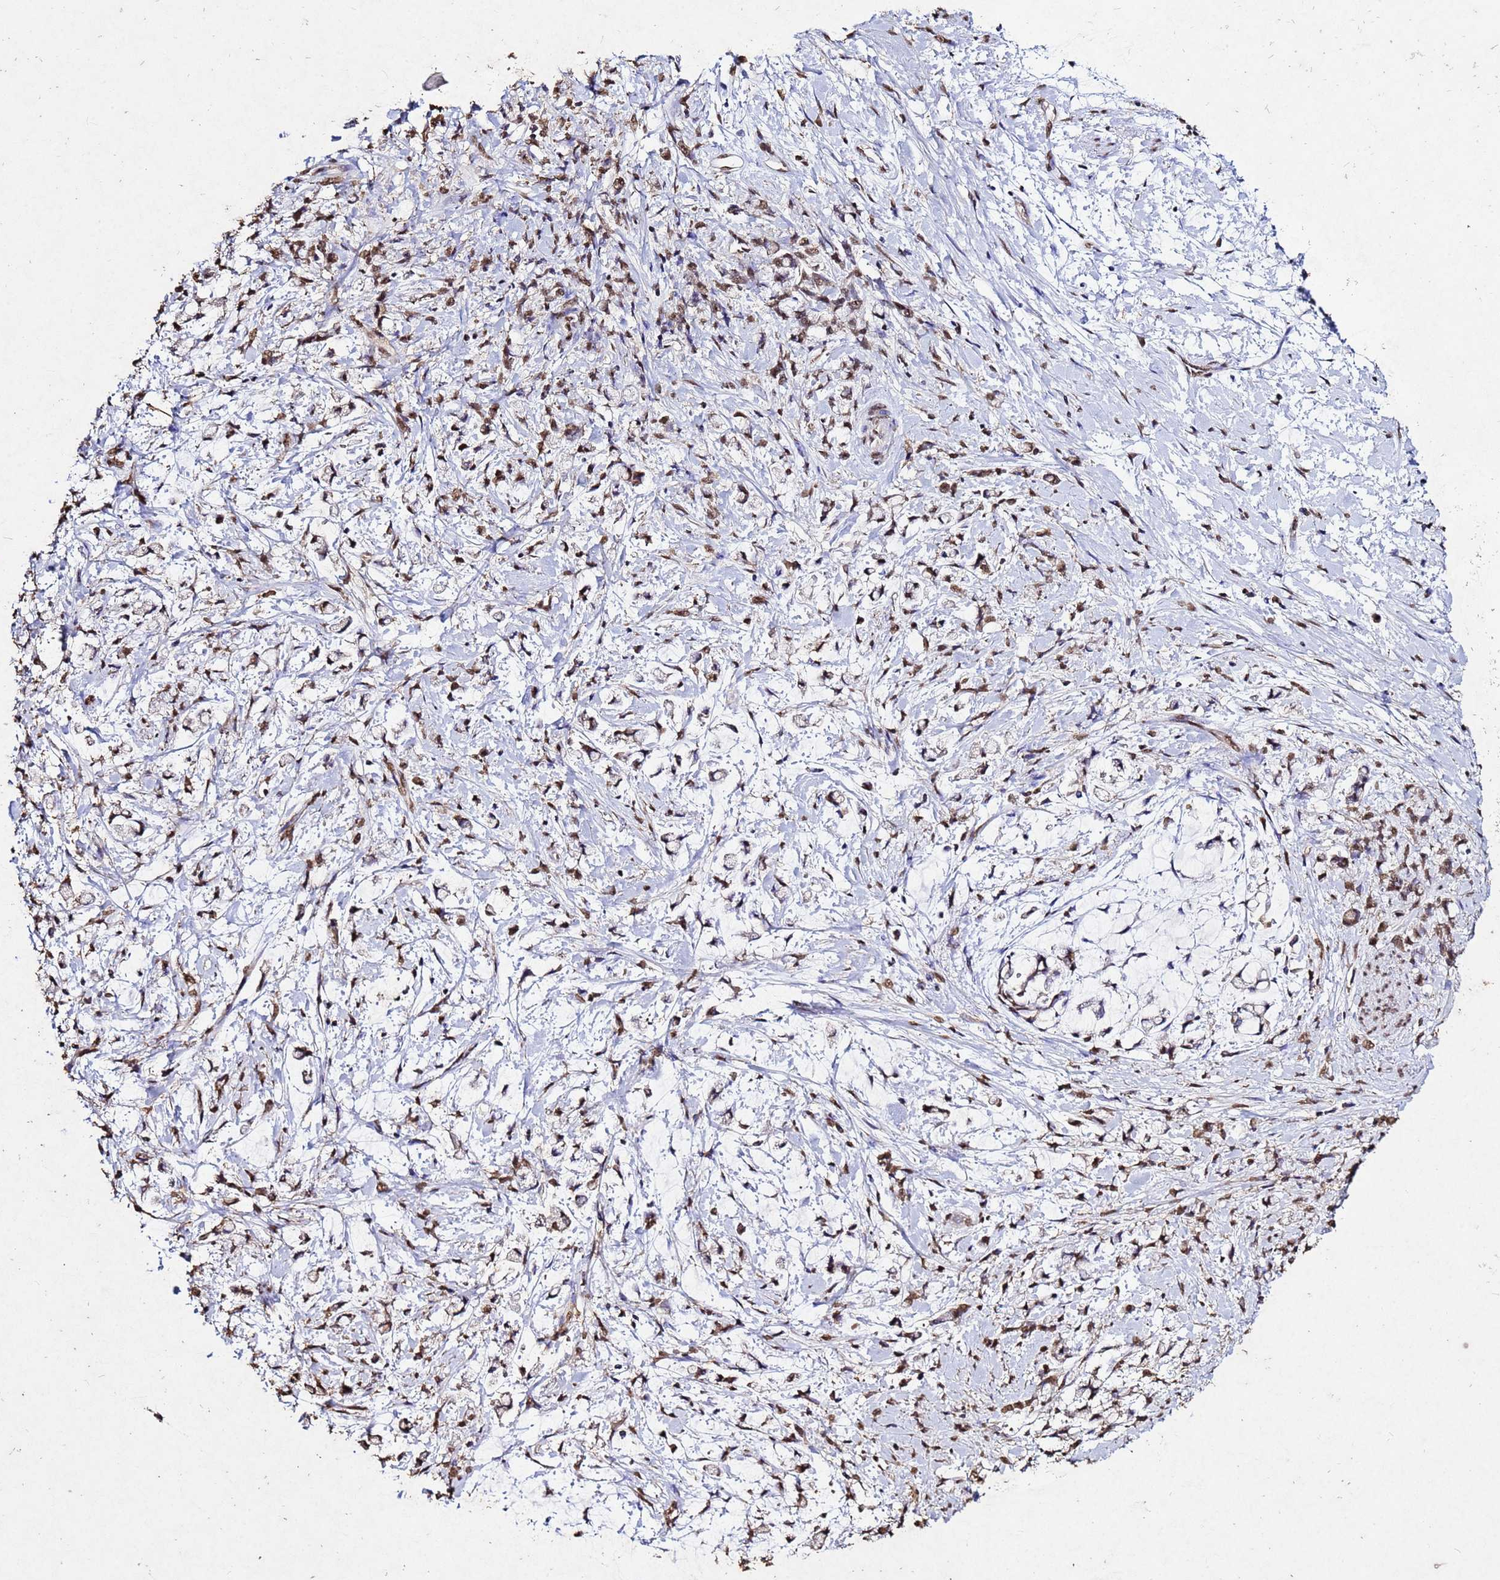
{"staining": {"intensity": "moderate", "quantity": ">75%", "location": "nuclear"}, "tissue": "stomach cancer", "cell_type": "Tumor cells", "image_type": "cancer", "snomed": [{"axis": "morphology", "description": "Adenocarcinoma, NOS"}, {"axis": "topography", "description": "Stomach"}], "caption": "Stomach adenocarcinoma was stained to show a protein in brown. There is medium levels of moderate nuclear expression in approximately >75% of tumor cells.", "gene": "MYOCD", "patient": {"sex": "female", "age": 60}}